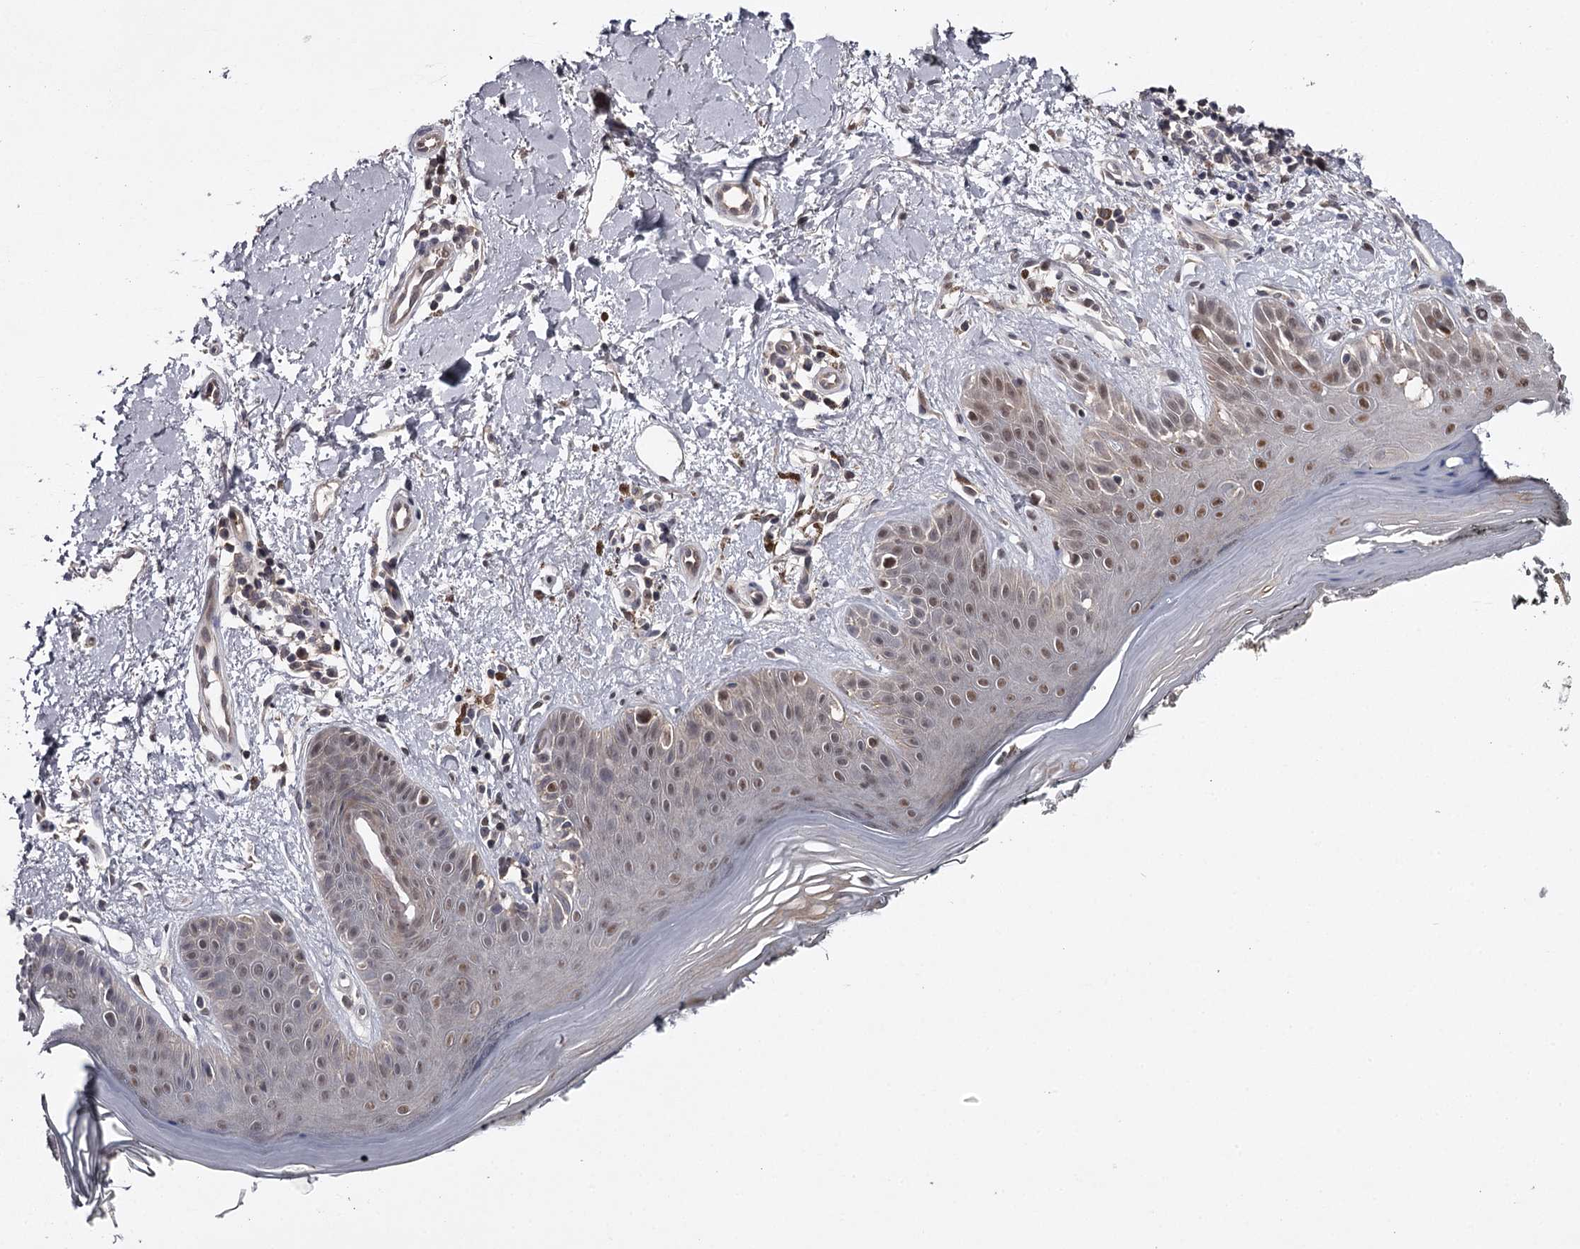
{"staining": {"intensity": "moderate", "quantity": ">75%", "location": "nuclear"}, "tissue": "skin", "cell_type": "Fibroblasts", "image_type": "normal", "snomed": [{"axis": "morphology", "description": "Normal tissue, NOS"}, {"axis": "topography", "description": "Skin"}], "caption": "This image reveals immunohistochemistry staining of unremarkable skin, with medium moderate nuclear positivity in about >75% of fibroblasts.", "gene": "GTSF1", "patient": {"sex": "female", "age": 64}}